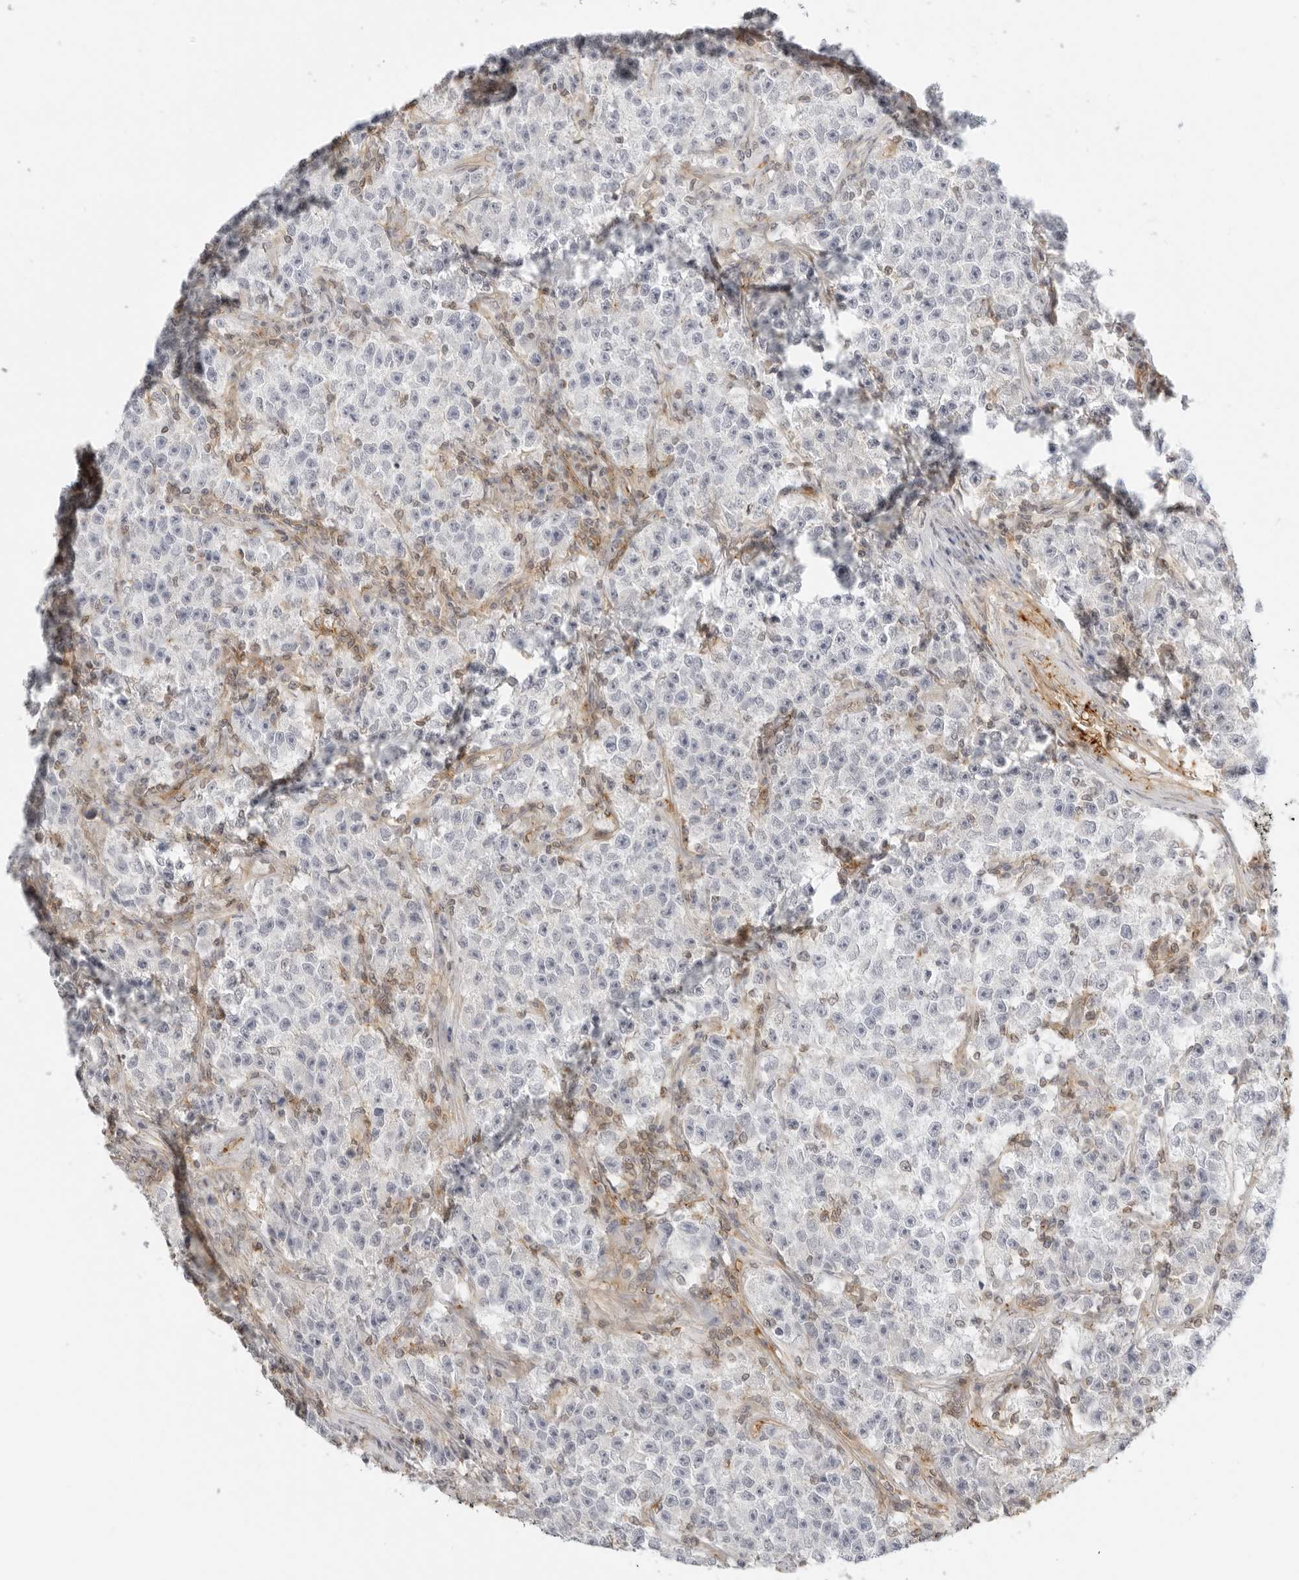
{"staining": {"intensity": "negative", "quantity": "none", "location": "none"}, "tissue": "testis cancer", "cell_type": "Tumor cells", "image_type": "cancer", "snomed": [{"axis": "morphology", "description": "Seminoma, NOS"}, {"axis": "topography", "description": "Testis"}], "caption": "This image is of seminoma (testis) stained with immunohistochemistry to label a protein in brown with the nuclei are counter-stained blue. There is no expression in tumor cells.", "gene": "OSCP1", "patient": {"sex": "male", "age": 22}}